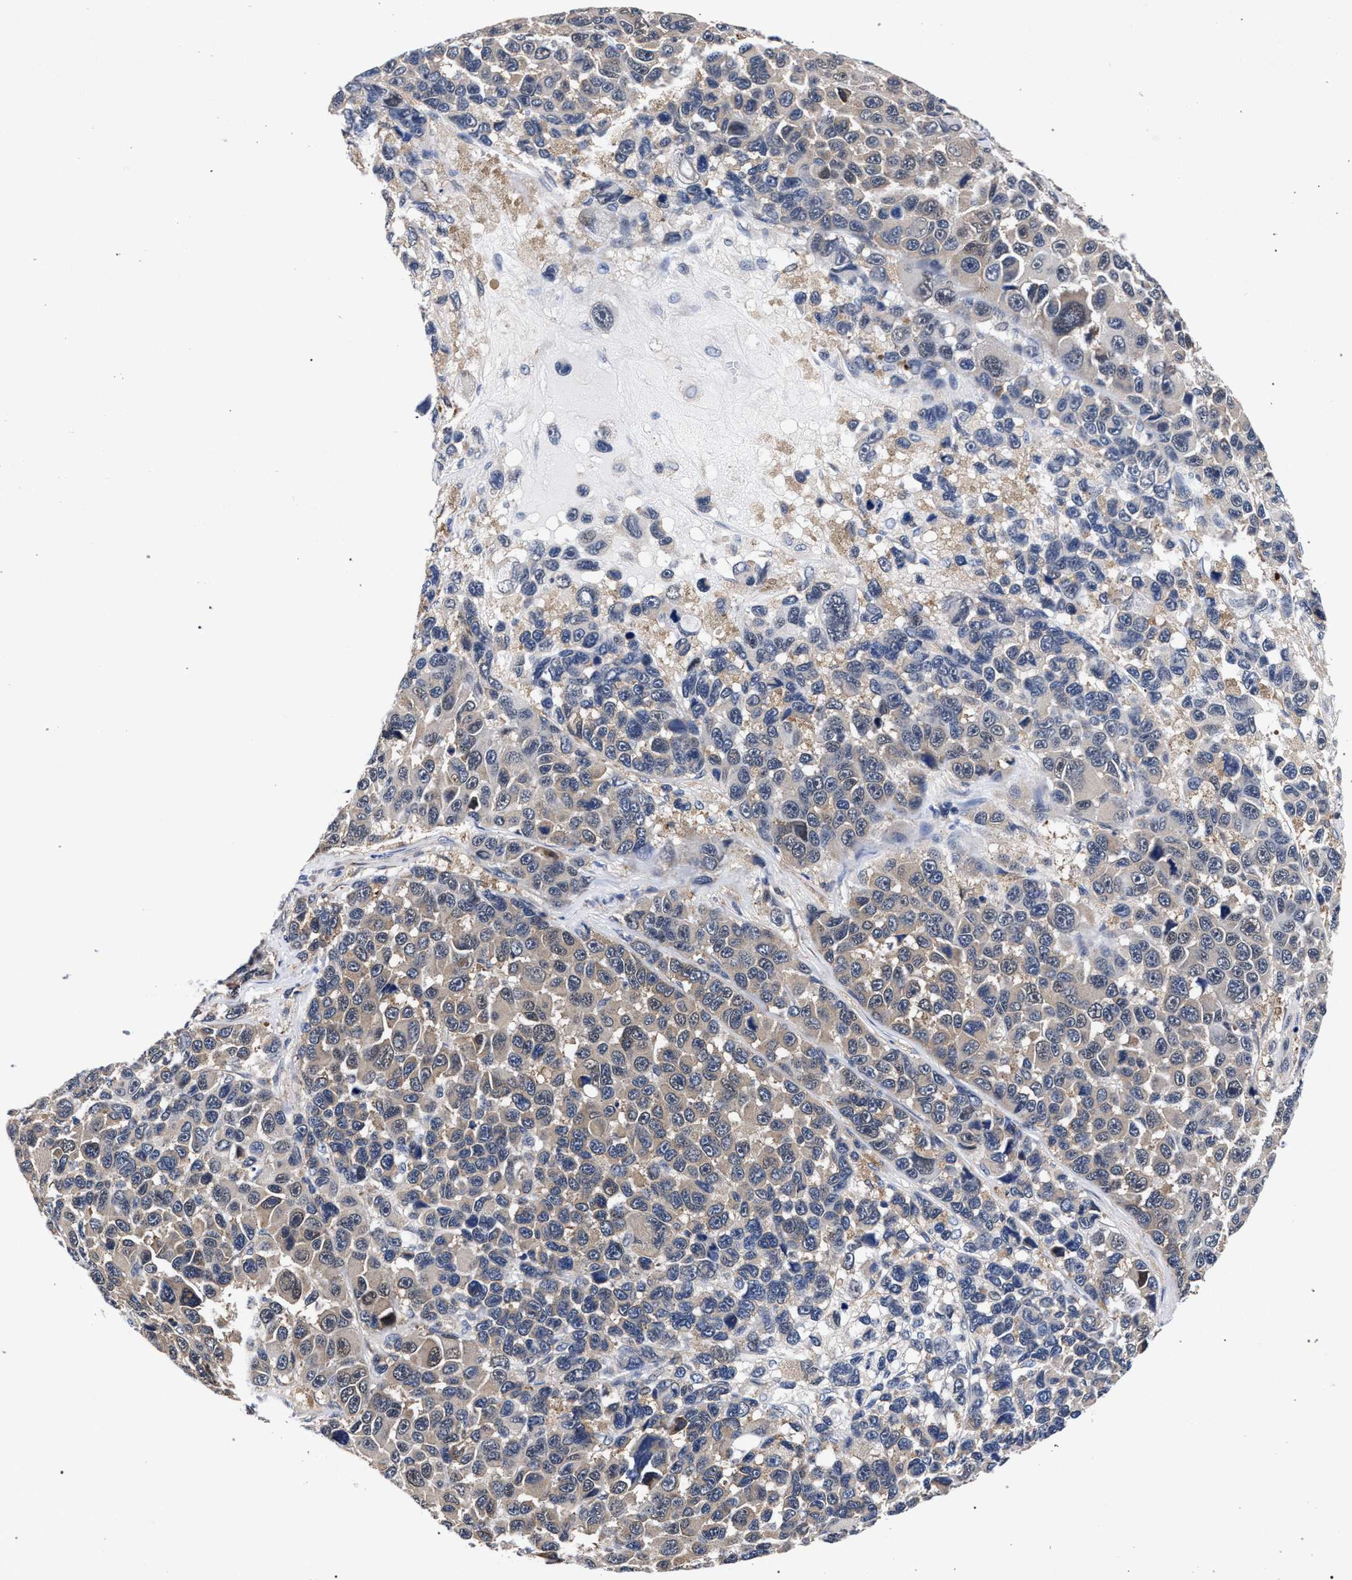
{"staining": {"intensity": "weak", "quantity": "25%-75%", "location": "cytoplasmic/membranous"}, "tissue": "melanoma", "cell_type": "Tumor cells", "image_type": "cancer", "snomed": [{"axis": "morphology", "description": "Malignant melanoma, NOS"}, {"axis": "topography", "description": "Skin"}], "caption": "Human melanoma stained with a brown dye exhibits weak cytoplasmic/membranous positive expression in approximately 25%-75% of tumor cells.", "gene": "ZNF462", "patient": {"sex": "male", "age": 53}}